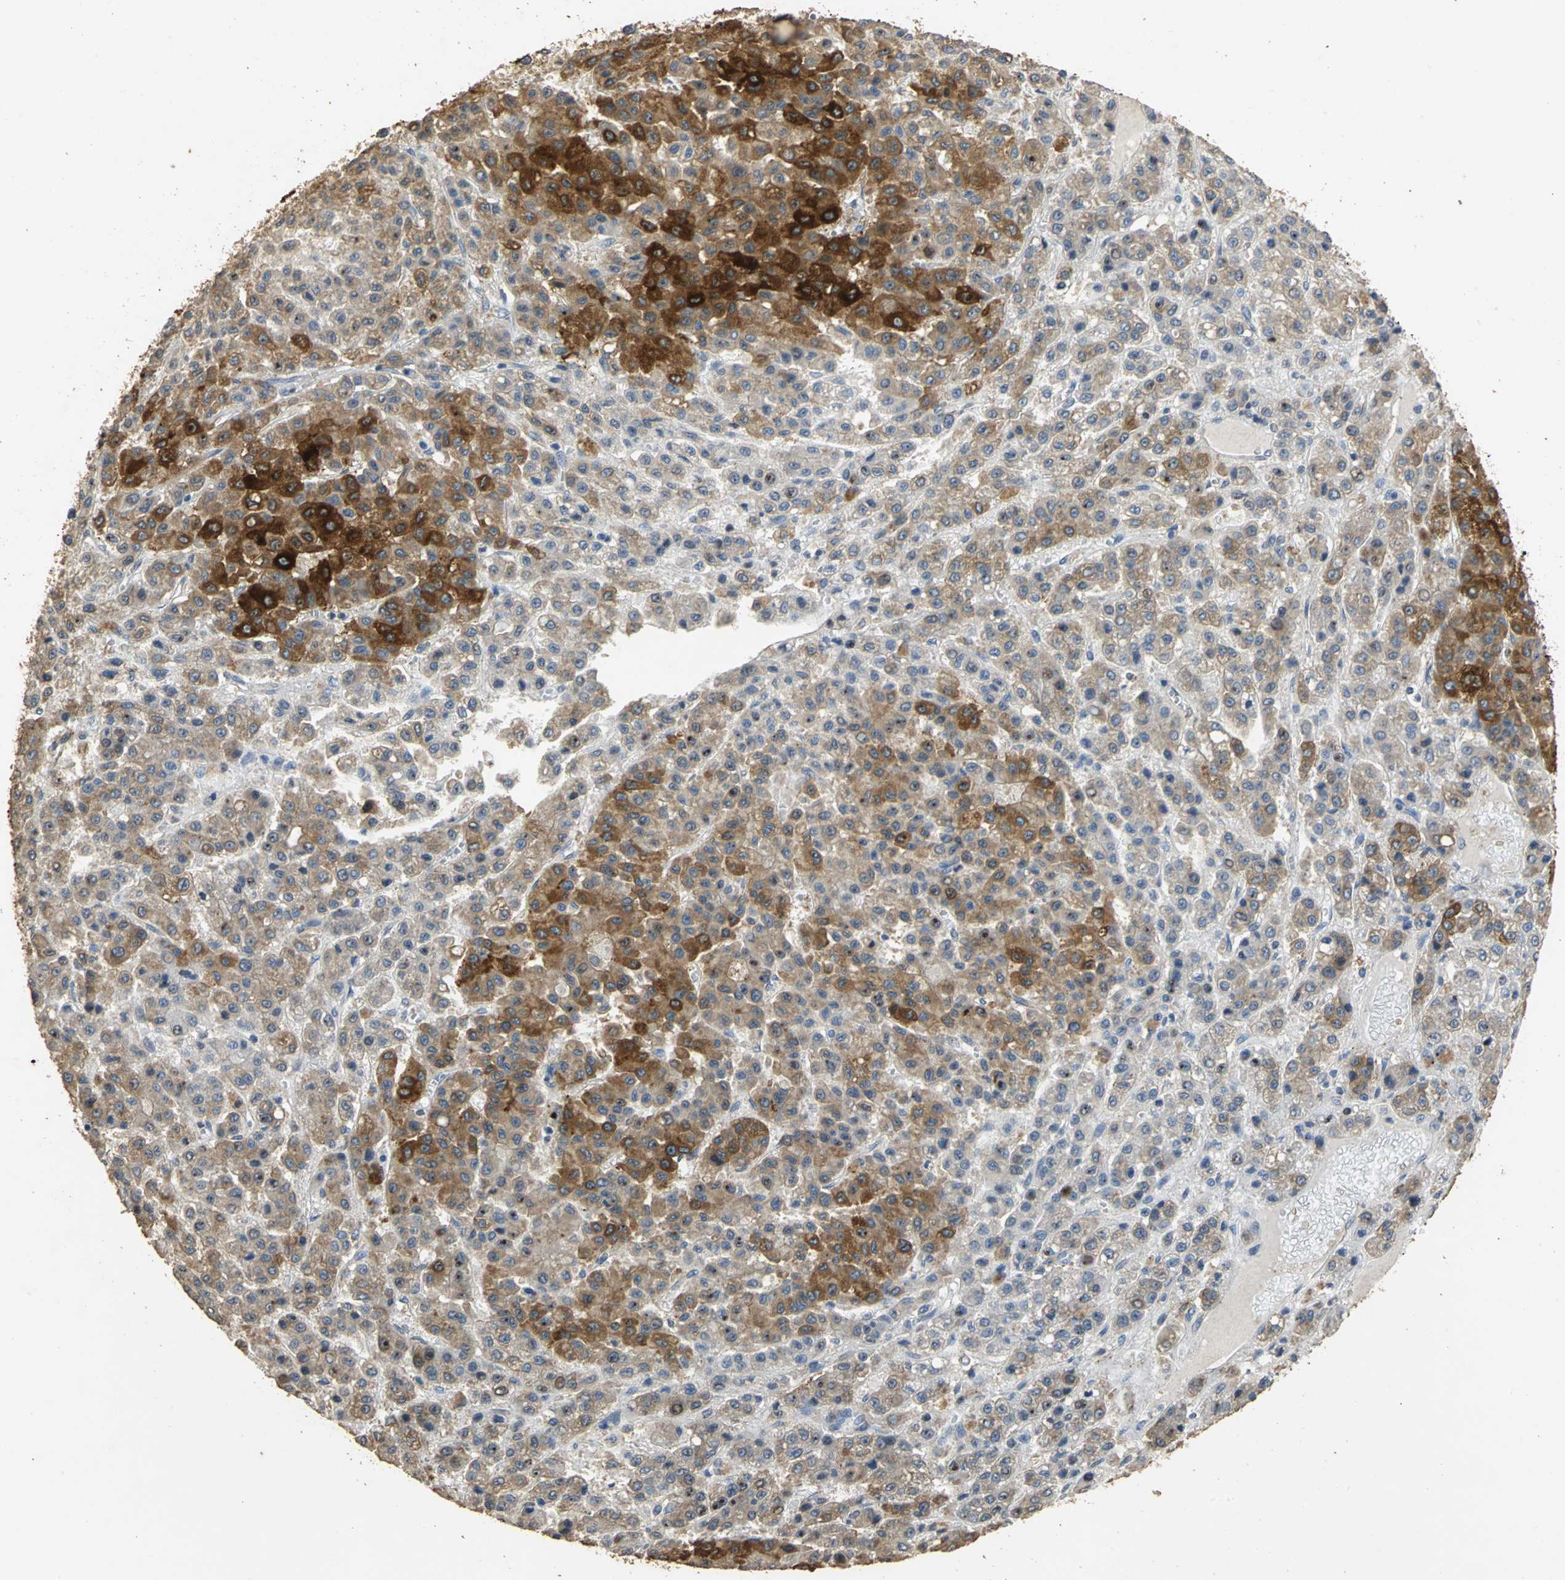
{"staining": {"intensity": "strong", "quantity": ">75%", "location": "cytoplasmic/membranous"}, "tissue": "liver cancer", "cell_type": "Tumor cells", "image_type": "cancer", "snomed": [{"axis": "morphology", "description": "Carcinoma, Hepatocellular, NOS"}, {"axis": "topography", "description": "Liver"}], "caption": "Protein expression analysis of human liver hepatocellular carcinoma reveals strong cytoplasmic/membranous expression in about >75% of tumor cells.", "gene": "ACSL4", "patient": {"sex": "male", "age": 70}}